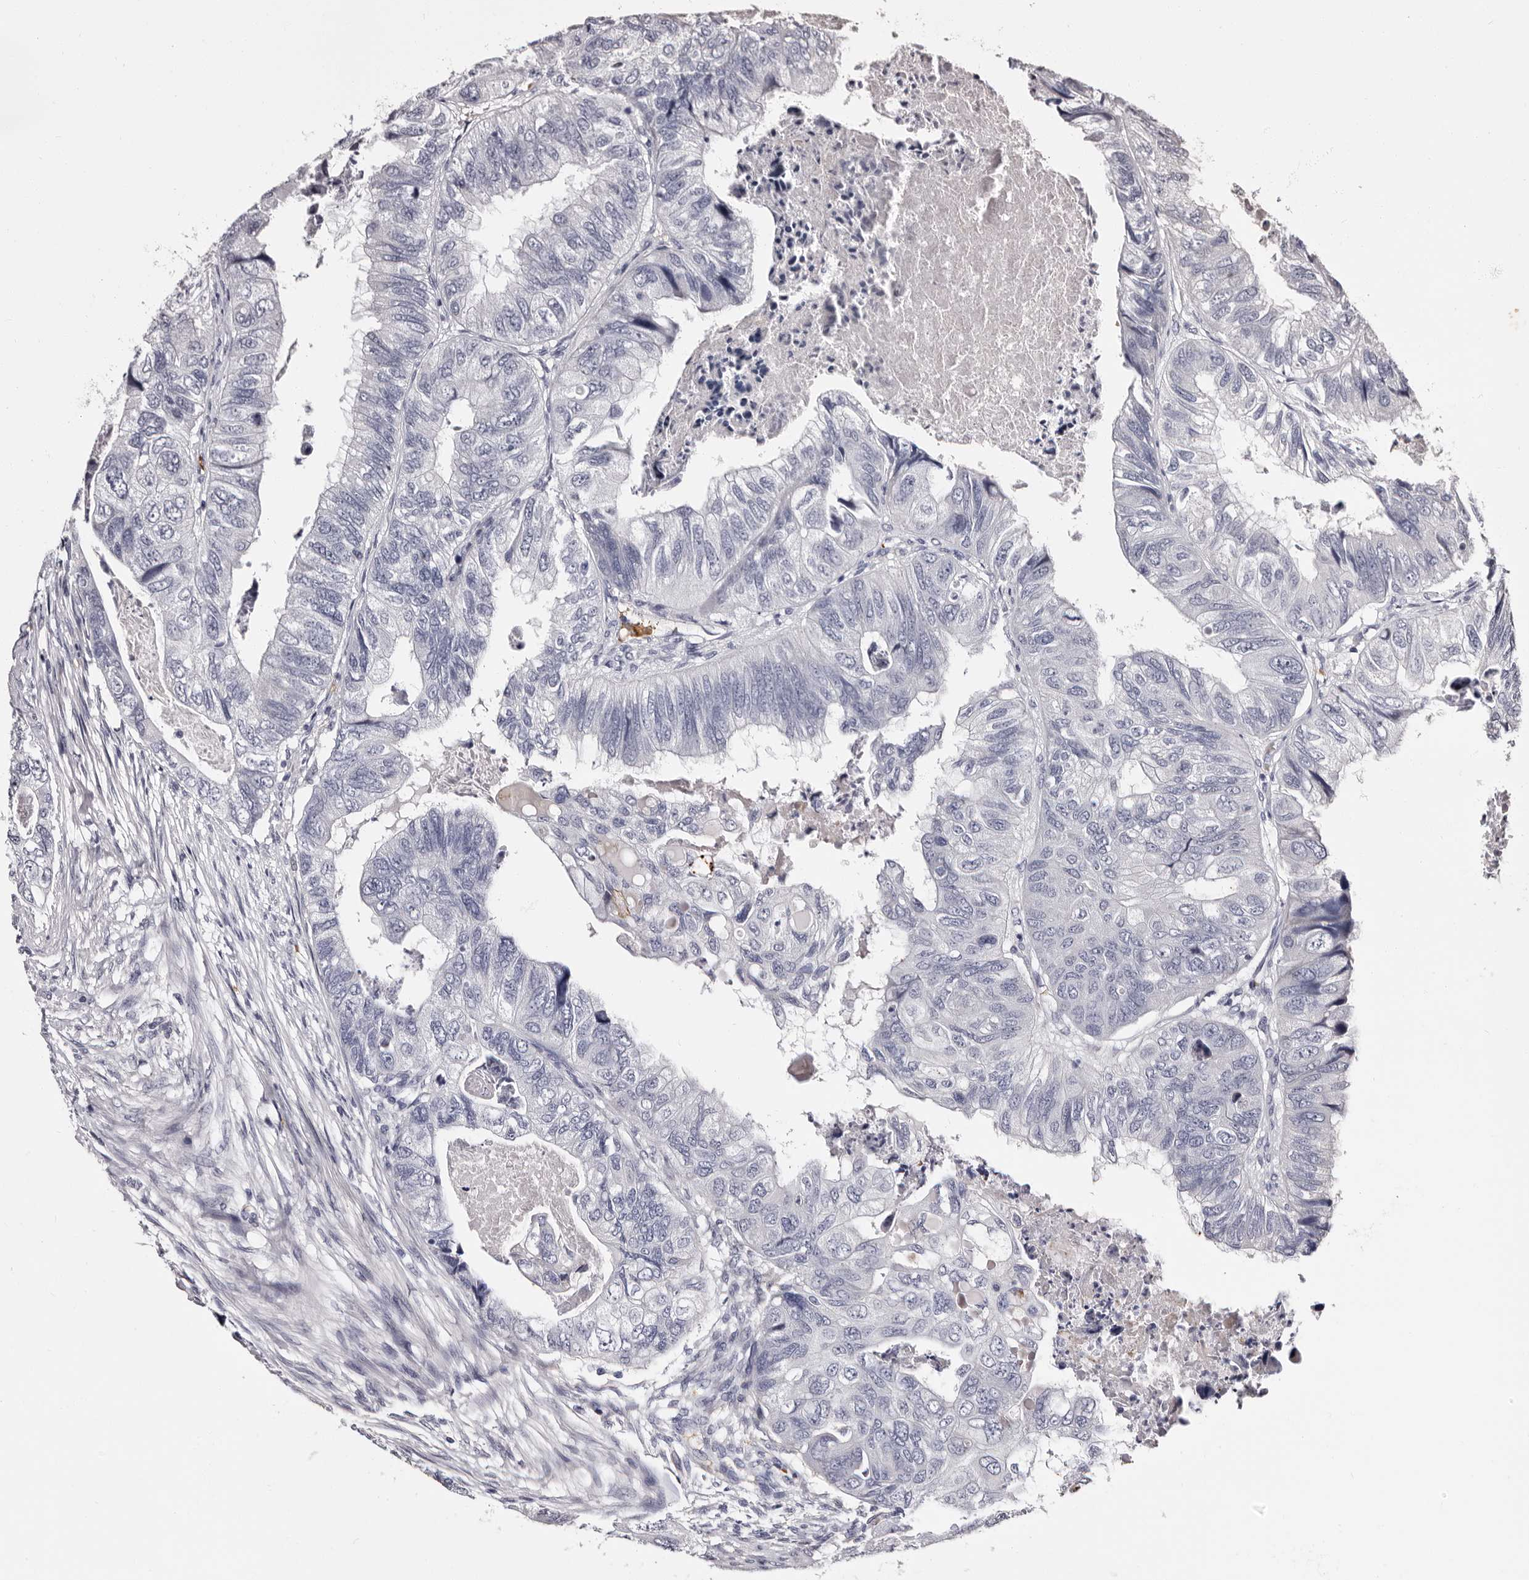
{"staining": {"intensity": "negative", "quantity": "none", "location": "none"}, "tissue": "colorectal cancer", "cell_type": "Tumor cells", "image_type": "cancer", "snomed": [{"axis": "morphology", "description": "Adenocarcinoma, NOS"}, {"axis": "topography", "description": "Rectum"}], "caption": "Immunohistochemistry of human colorectal adenocarcinoma exhibits no positivity in tumor cells. (DAB immunohistochemistry, high magnification).", "gene": "BPGM", "patient": {"sex": "male", "age": 63}}